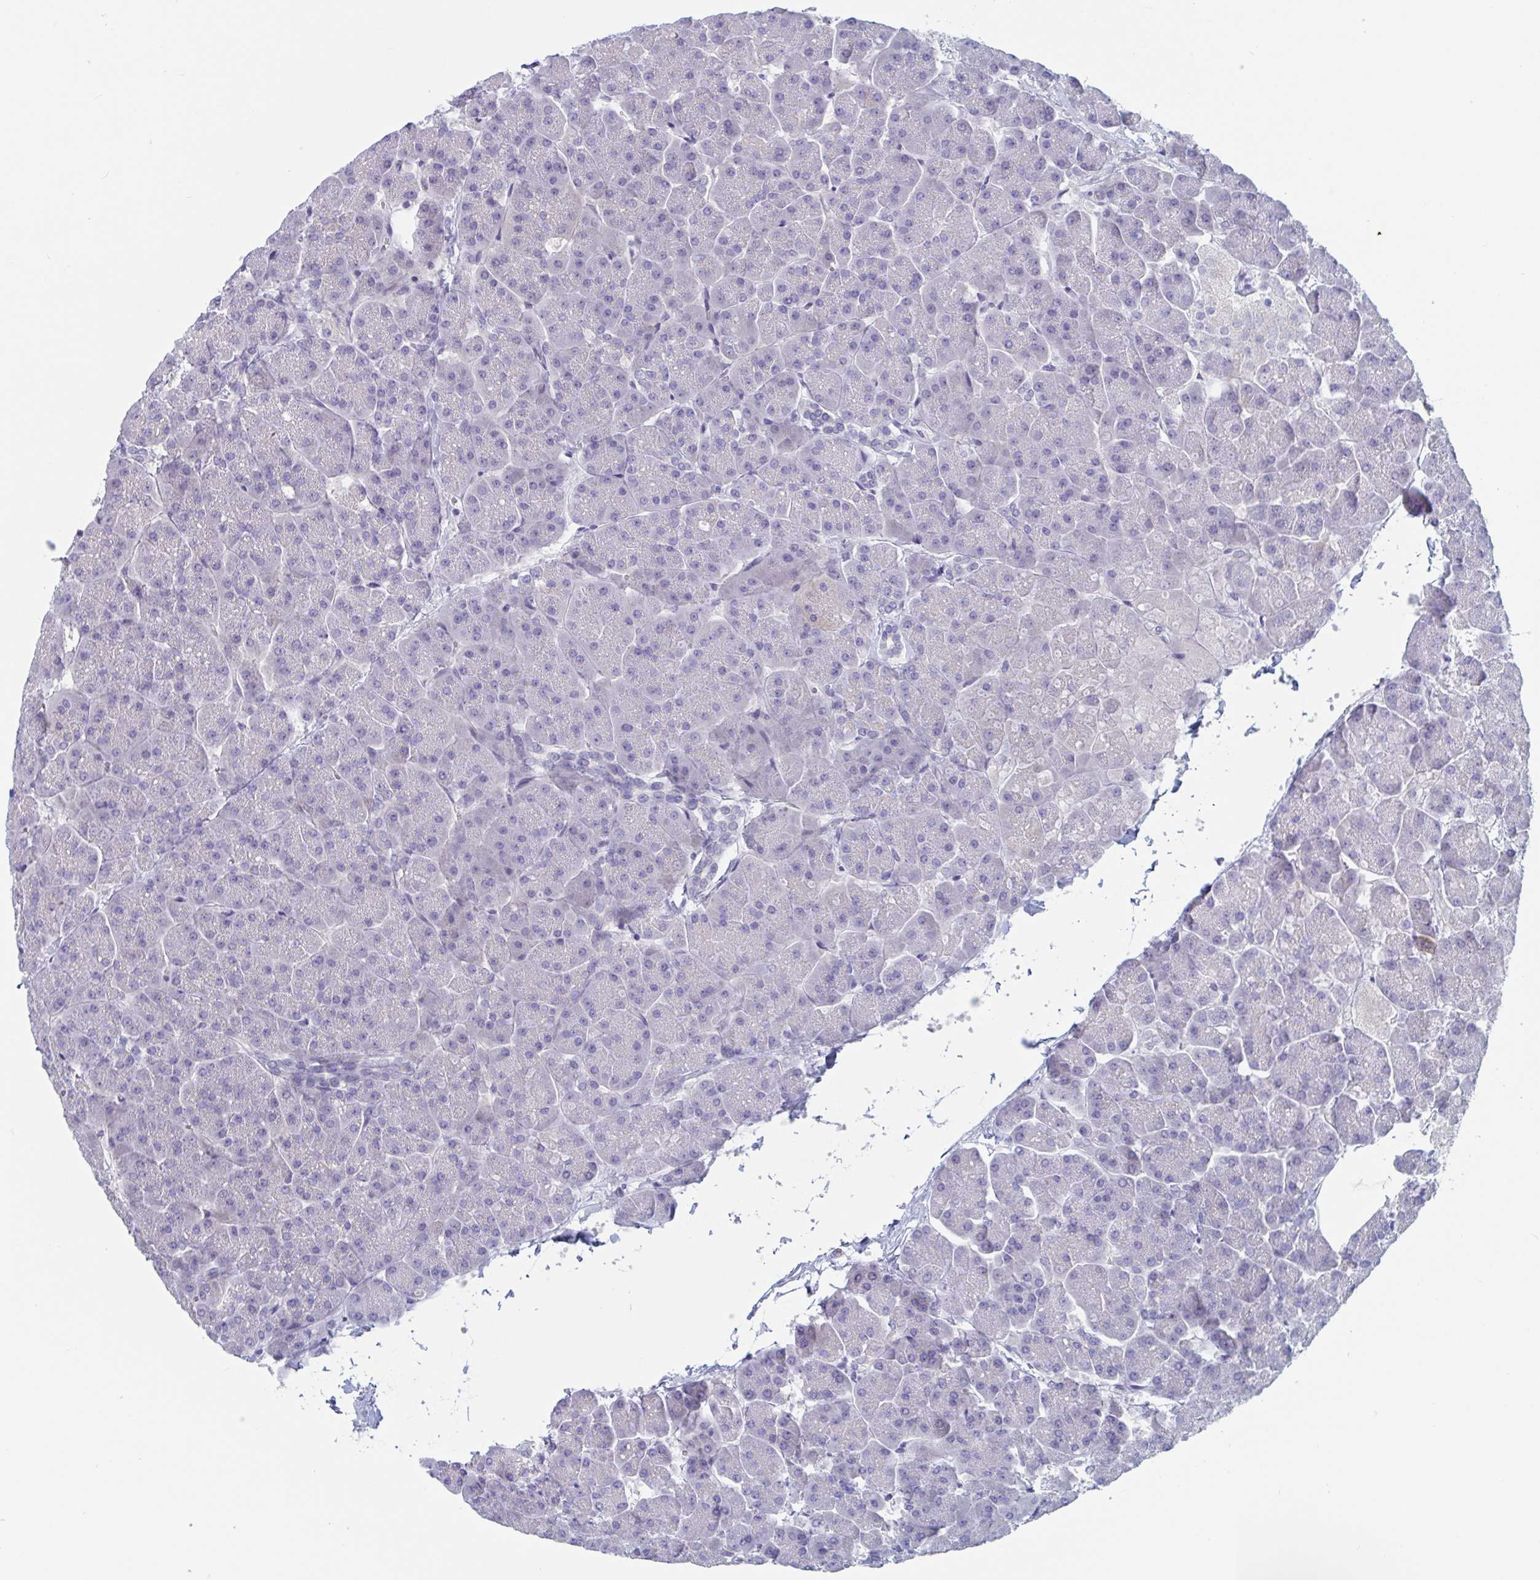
{"staining": {"intensity": "negative", "quantity": "none", "location": "none"}, "tissue": "pancreas", "cell_type": "Exocrine glandular cells", "image_type": "normal", "snomed": [{"axis": "morphology", "description": "Normal tissue, NOS"}, {"axis": "topography", "description": "Pancreas"}, {"axis": "topography", "description": "Peripheral nerve tissue"}], "caption": "Immunohistochemistry (IHC) micrograph of normal pancreas: human pancreas stained with DAB reveals no significant protein staining in exocrine glandular cells. (IHC, brightfield microscopy, high magnification).", "gene": "DPEP3", "patient": {"sex": "male", "age": 54}}